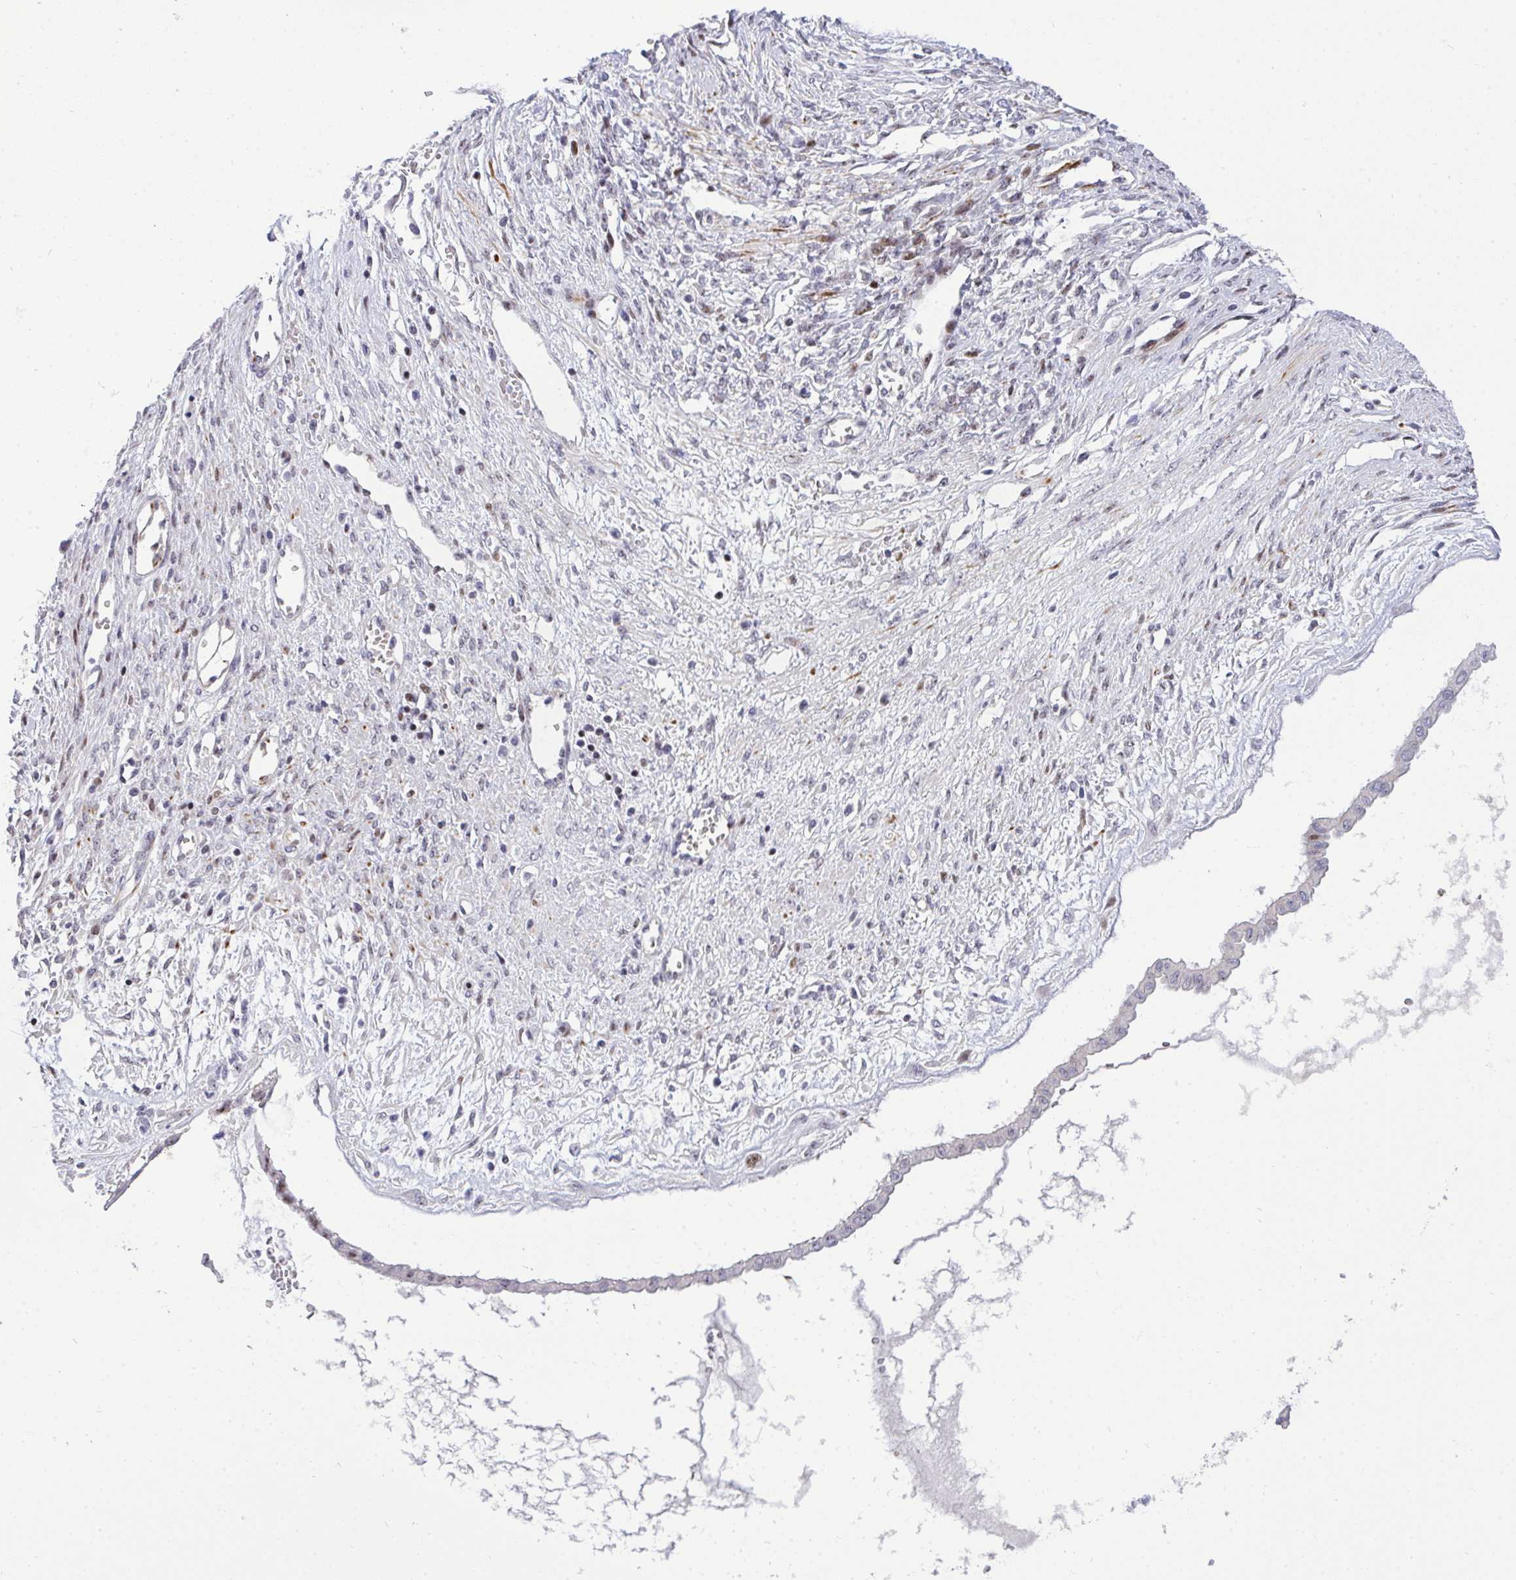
{"staining": {"intensity": "negative", "quantity": "none", "location": "none"}, "tissue": "ovarian cancer", "cell_type": "Tumor cells", "image_type": "cancer", "snomed": [{"axis": "morphology", "description": "Cystadenocarcinoma, mucinous, NOS"}, {"axis": "topography", "description": "Ovary"}], "caption": "IHC micrograph of neoplastic tissue: human mucinous cystadenocarcinoma (ovarian) stained with DAB reveals no significant protein expression in tumor cells.", "gene": "PLPPR3", "patient": {"sex": "female", "age": 73}}